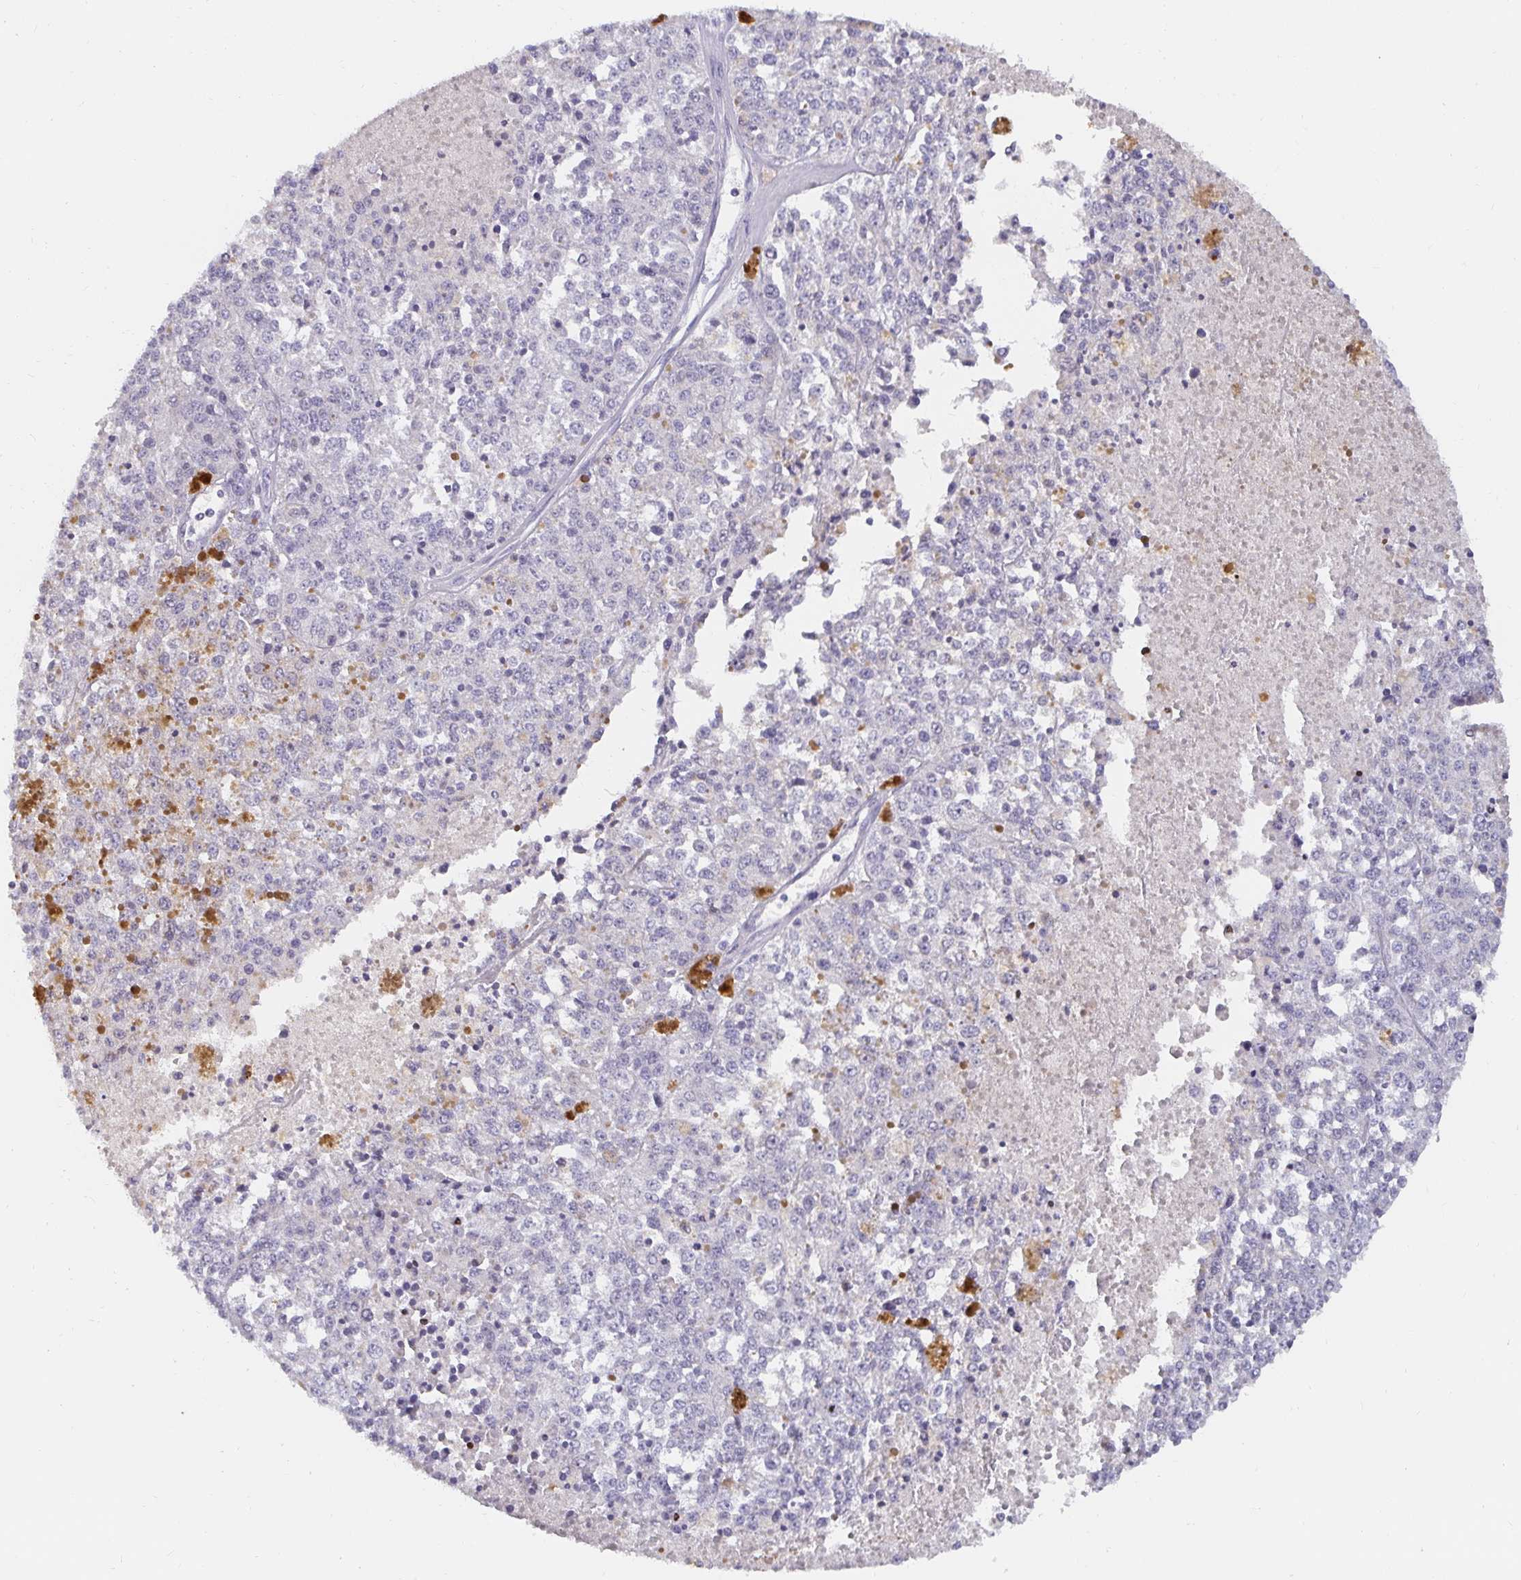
{"staining": {"intensity": "negative", "quantity": "none", "location": "none"}, "tissue": "melanoma", "cell_type": "Tumor cells", "image_type": "cancer", "snomed": [{"axis": "morphology", "description": "Malignant melanoma, Metastatic site"}, {"axis": "topography", "description": "Lymph node"}], "caption": "Melanoma was stained to show a protein in brown. There is no significant expression in tumor cells. Brightfield microscopy of immunohistochemistry stained with DAB (3,3'-diaminobenzidine) (brown) and hematoxylin (blue), captured at high magnification.", "gene": "PDX1", "patient": {"sex": "female", "age": 64}}